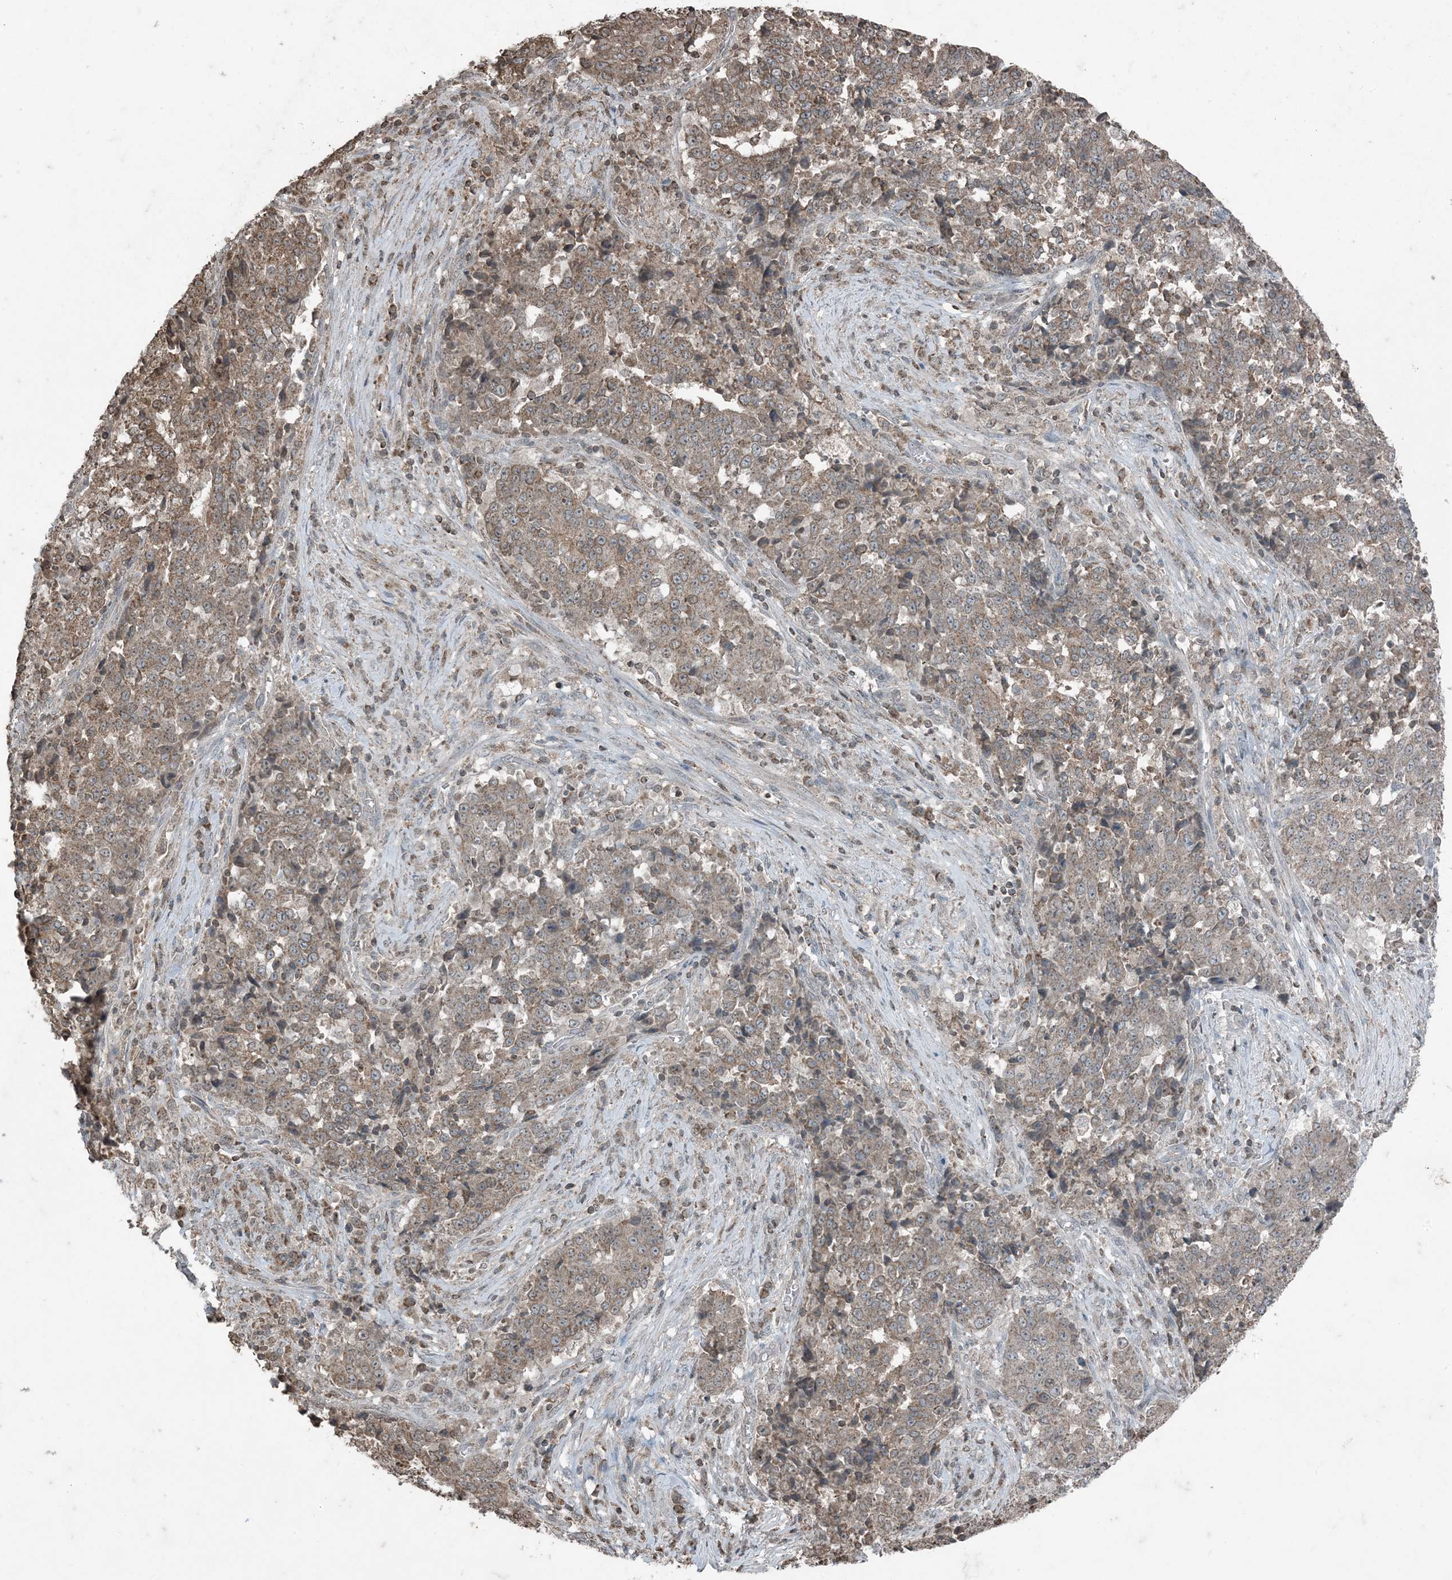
{"staining": {"intensity": "moderate", "quantity": ">75%", "location": "cytoplasmic/membranous"}, "tissue": "stomach cancer", "cell_type": "Tumor cells", "image_type": "cancer", "snomed": [{"axis": "morphology", "description": "Adenocarcinoma, NOS"}, {"axis": "topography", "description": "Stomach"}], "caption": "A brown stain shows moderate cytoplasmic/membranous staining of a protein in human stomach cancer tumor cells.", "gene": "GNL1", "patient": {"sex": "male", "age": 59}}